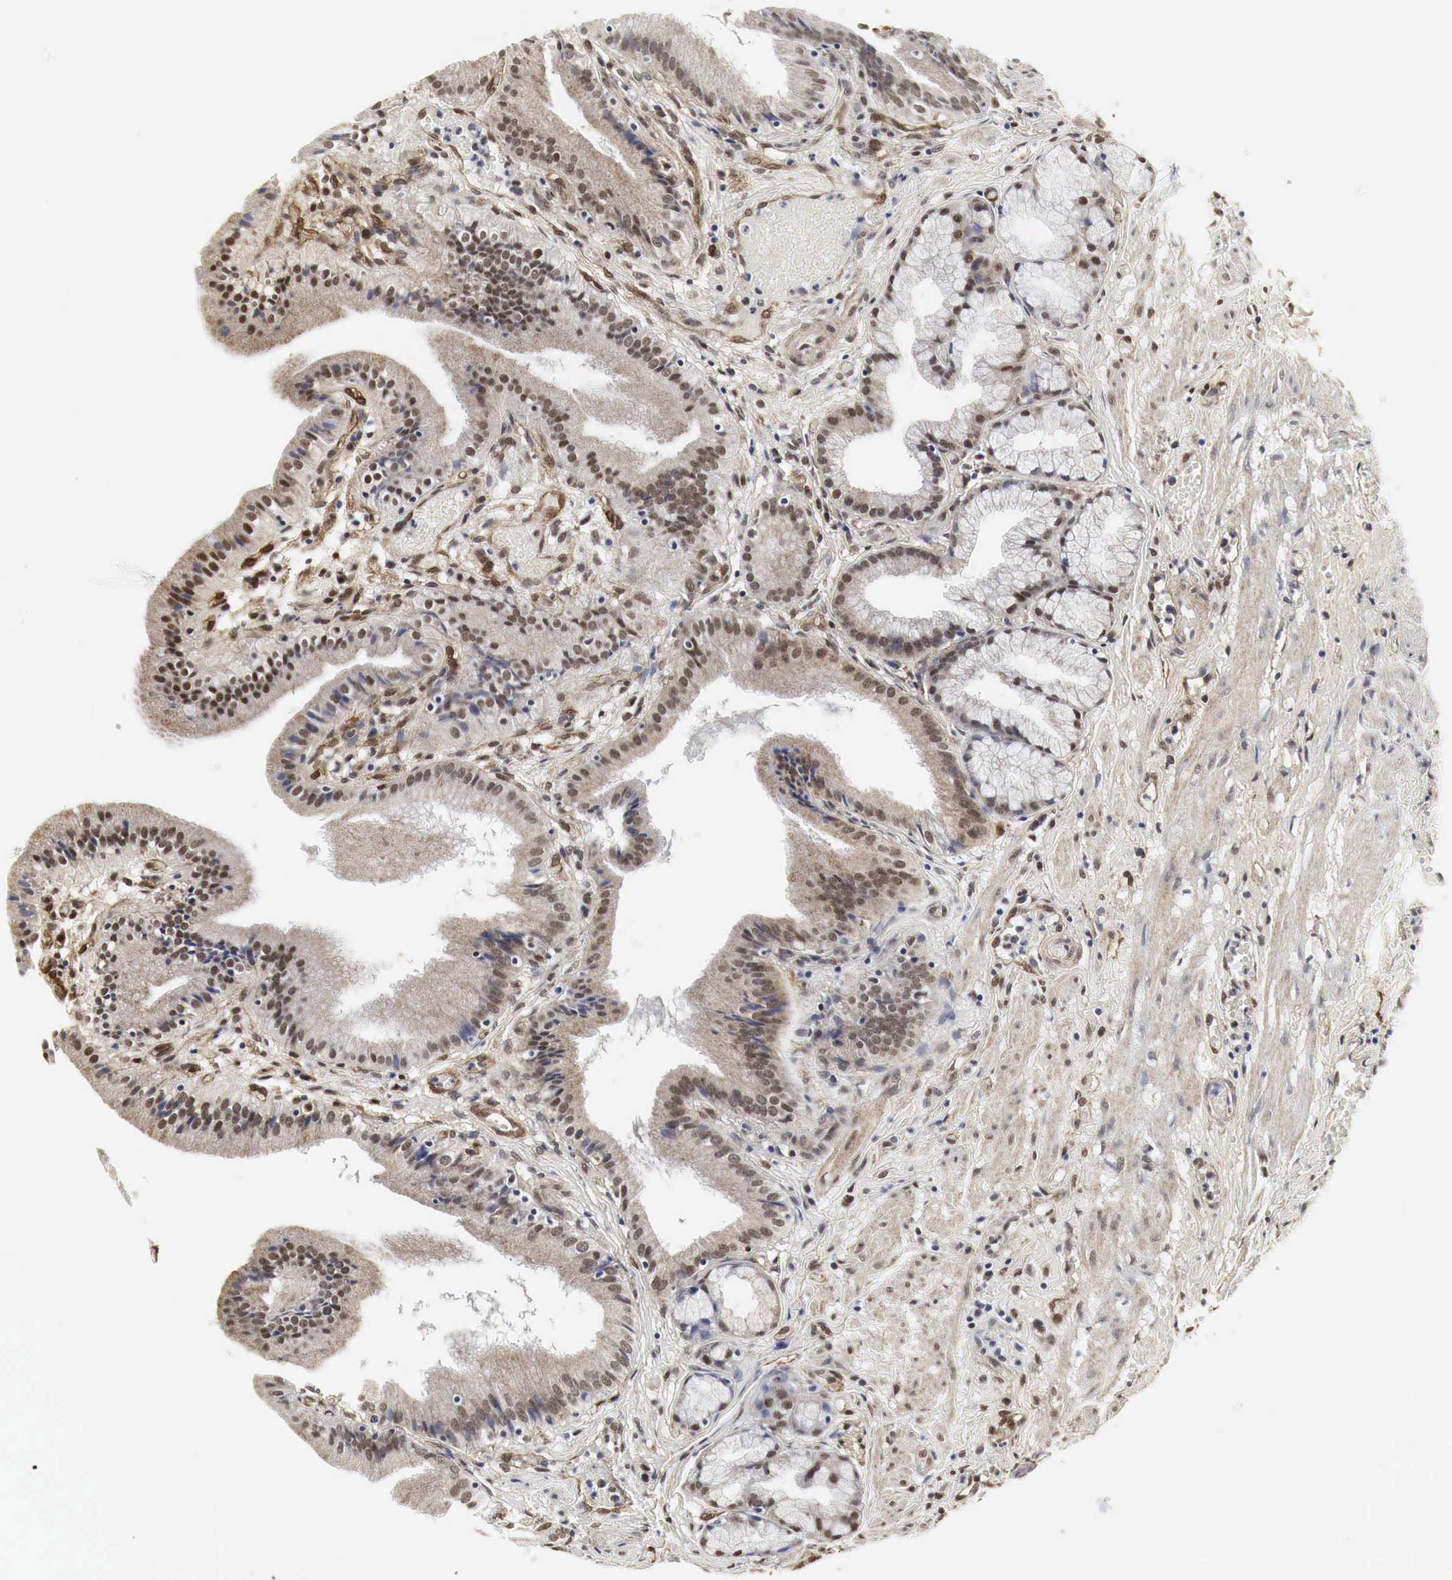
{"staining": {"intensity": "moderate", "quantity": "25%-75%", "location": "cytoplasmic/membranous,nuclear"}, "tissue": "gallbladder", "cell_type": "Glandular cells", "image_type": "normal", "snomed": [{"axis": "morphology", "description": "Normal tissue, NOS"}, {"axis": "topography", "description": "Gallbladder"}], "caption": "Immunohistochemistry (IHC) photomicrograph of benign gallbladder: human gallbladder stained using immunohistochemistry (IHC) displays medium levels of moderate protein expression localized specifically in the cytoplasmic/membranous,nuclear of glandular cells, appearing as a cytoplasmic/membranous,nuclear brown color.", "gene": "SPIN1", "patient": {"sex": "male", "age": 28}}